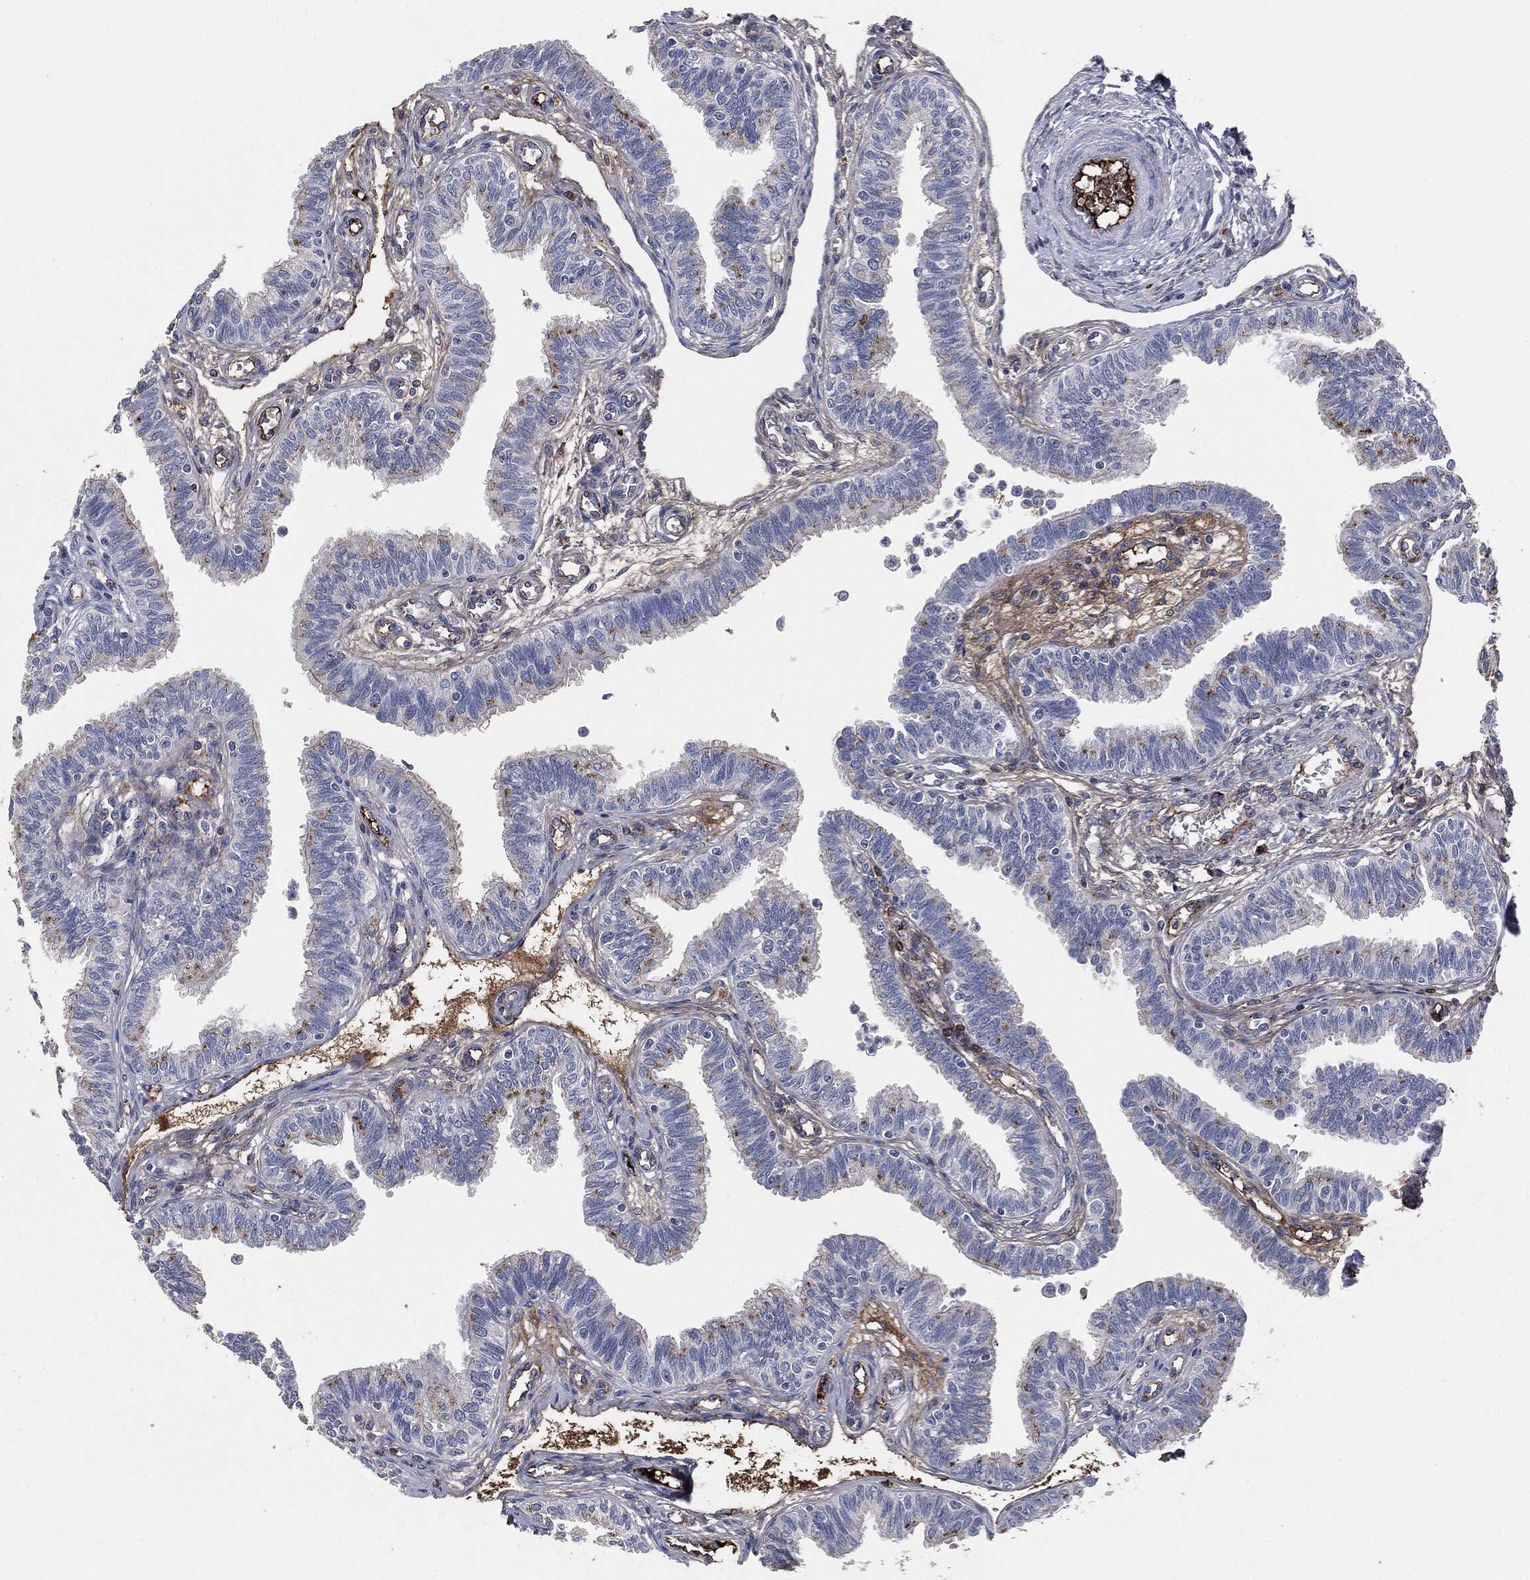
{"staining": {"intensity": "strong", "quantity": "<25%", "location": "cytoplasmic/membranous"}, "tissue": "fallopian tube", "cell_type": "Glandular cells", "image_type": "normal", "snomed": [{"axis": "morphology", "description": "Normal tissue, NOS"}, {"axis": "topography", "description": "Fallopian tube"}], "caption": "Strong cytoplasmic/membranous expression for a protein is identified in approximately <25% of glandular cells of unremarkable fallopian tube using immunohistochemistry.", "gene": "APOB", "patient": {"sex": "female", "age": 36}}